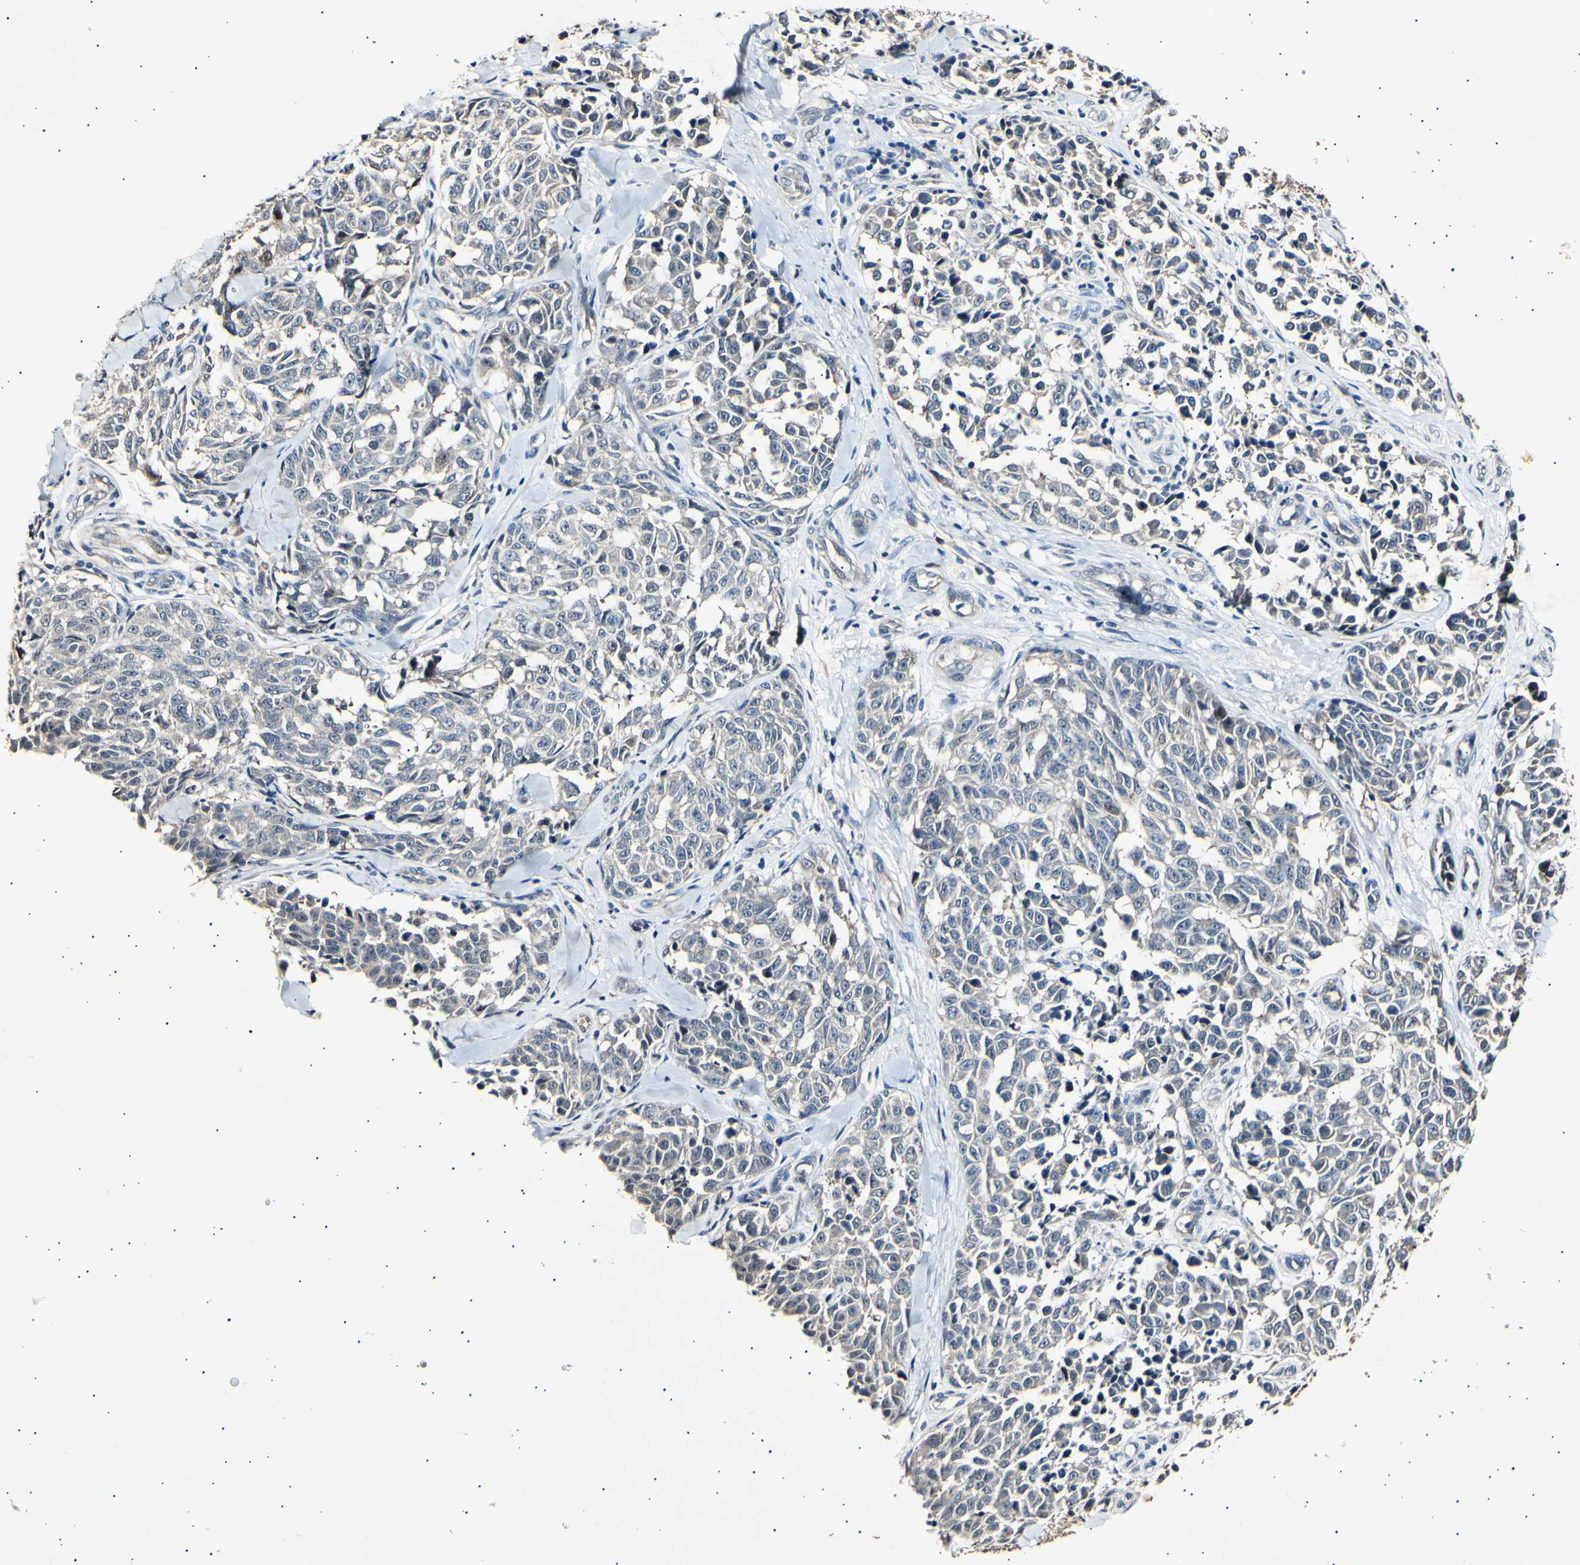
{"staining": {"intensity": "negative", "quantity": "none", "location": "none"}, "tissue": "melanoma", "cell_type": "Tumor cells", "image_type": "cancer", "snomed": [{"axis": "morphology", "description": "Malignant melanoma, NOS"}, {"axis": "topography", "description": "Skin"}], "caption": "DAB immunohistochemical staining of malignant melanoma reveals no significant positivity in tumor cells.", "gene": "ADCY3", "patient": {"sex": "female", "age": 64}}